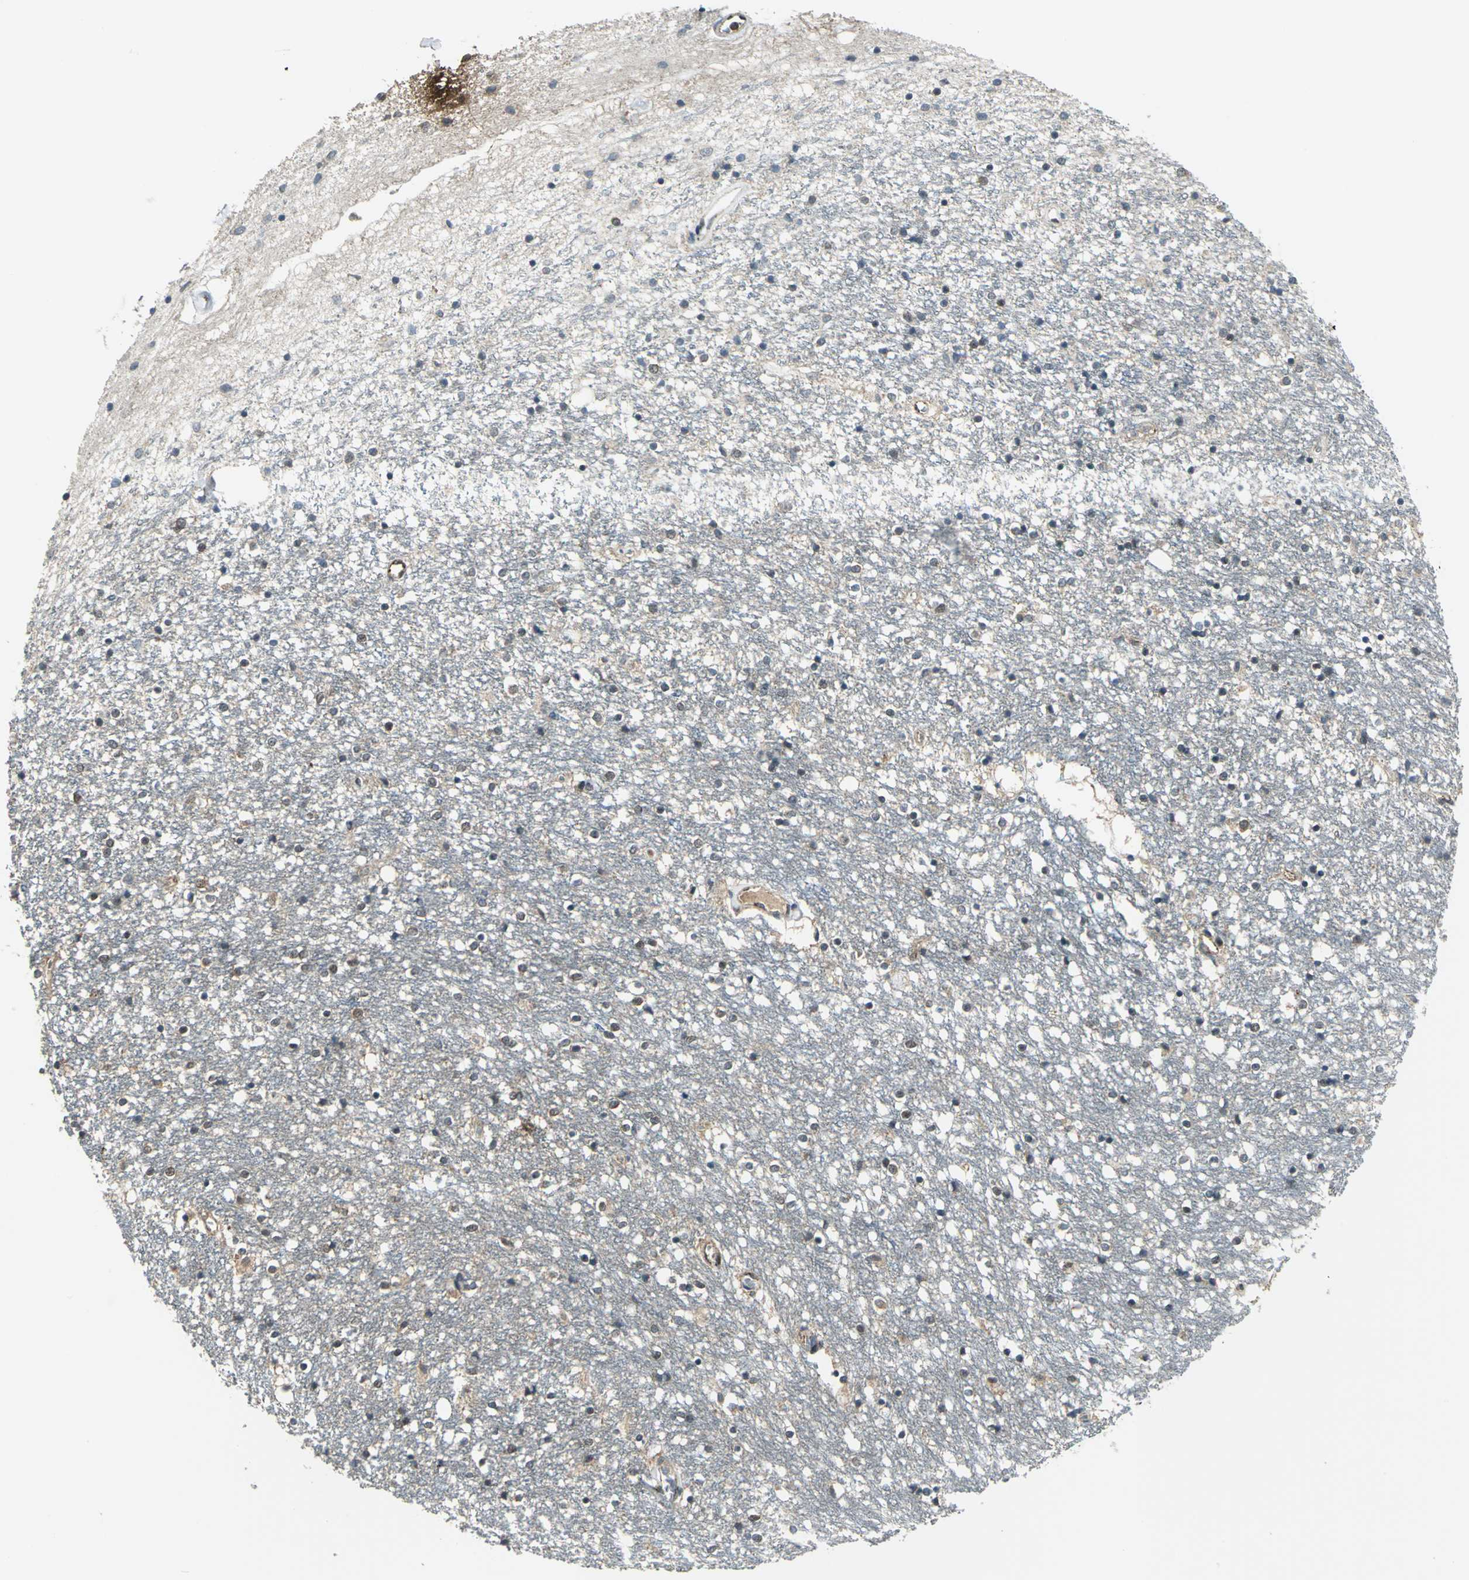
{"staining": {"intensity": "moderate", "quantity": ">75%", "location": "cytoplasmic/membranous,nuclear"}, "tissue": "caudate", "cell_type": "Glial cells", "image_type": "normal", "snomed": [{"axis": "morphology", "description": "Normal tissue, NOS"}, {"axis": "topography", "description": "Lateral ventricle wall"}], "caption": "A medium amount of moderate cytoplasmic/membranous,nuclear expression is seen in approximately >75% of glial cells in unremarkable caudate. The protein of interest is stained brown, and the nuclei are stained in blue (DAB IHC with brightfield microscopy, high magnification).", "gene": "NUDT2", "patient": {"sex": "female", "age": 54}}